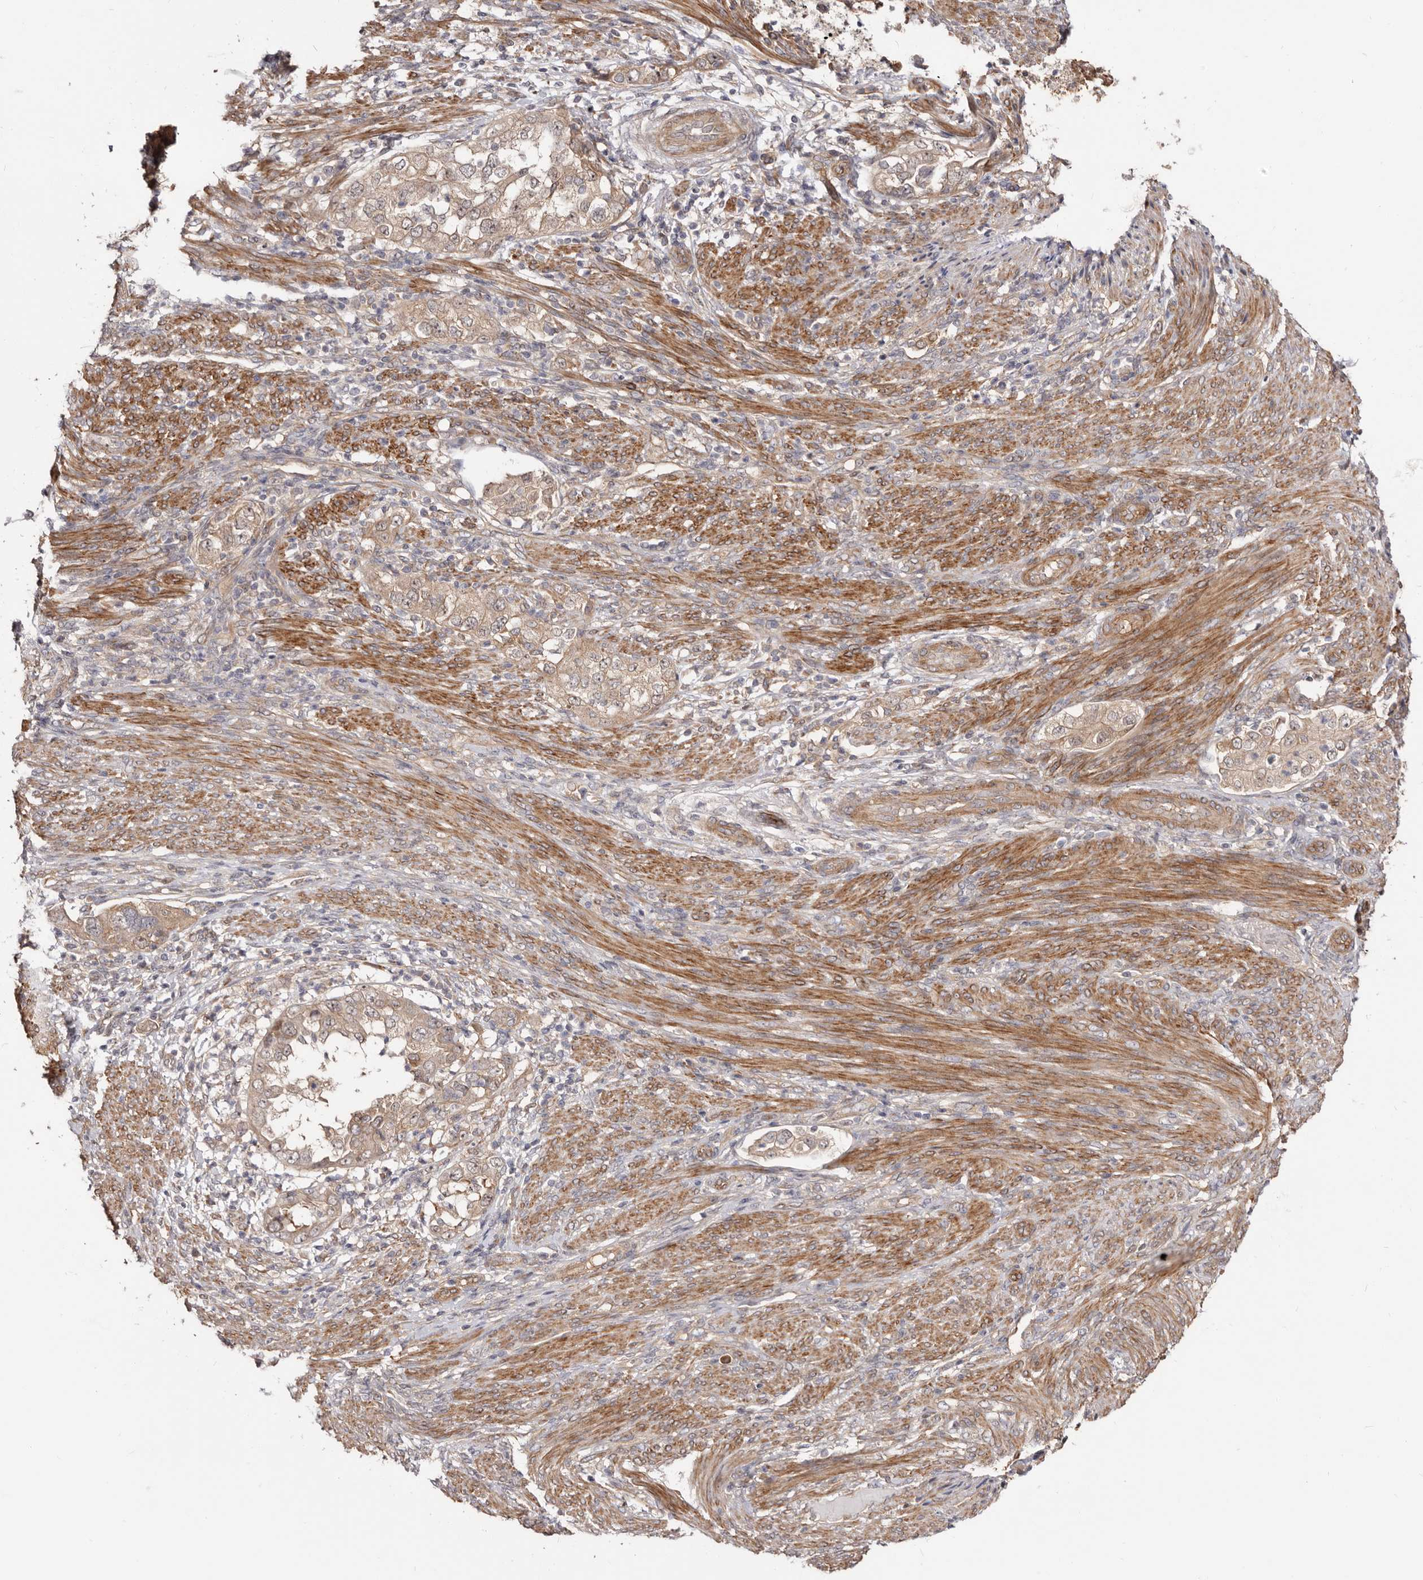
{"staining": {"intensity": "weak", "quantity": ">75%", "location": "cytoplasmic/membranous,nuclear"}, "tissue": "endometrial cancer", "cell_type": "Tumor cells", "image_type": "cancer", "snomed": [{"axis": "morphology", "description": "Adenocarcinoma, NOS"}, {"axis": "topography", "description": "Endometrium"}], "caption": "A high-resolution photomicrograph shows immunohistochemistry (IHC) staining of endometrial cancer (adenocarcinoma), which reveals weak cytoplasmic/membranous and nuclear positivity in approximately >75% of tumor cells.", "gene": "GPATCH4", "patient": {"sex": "female", "age": 85}}